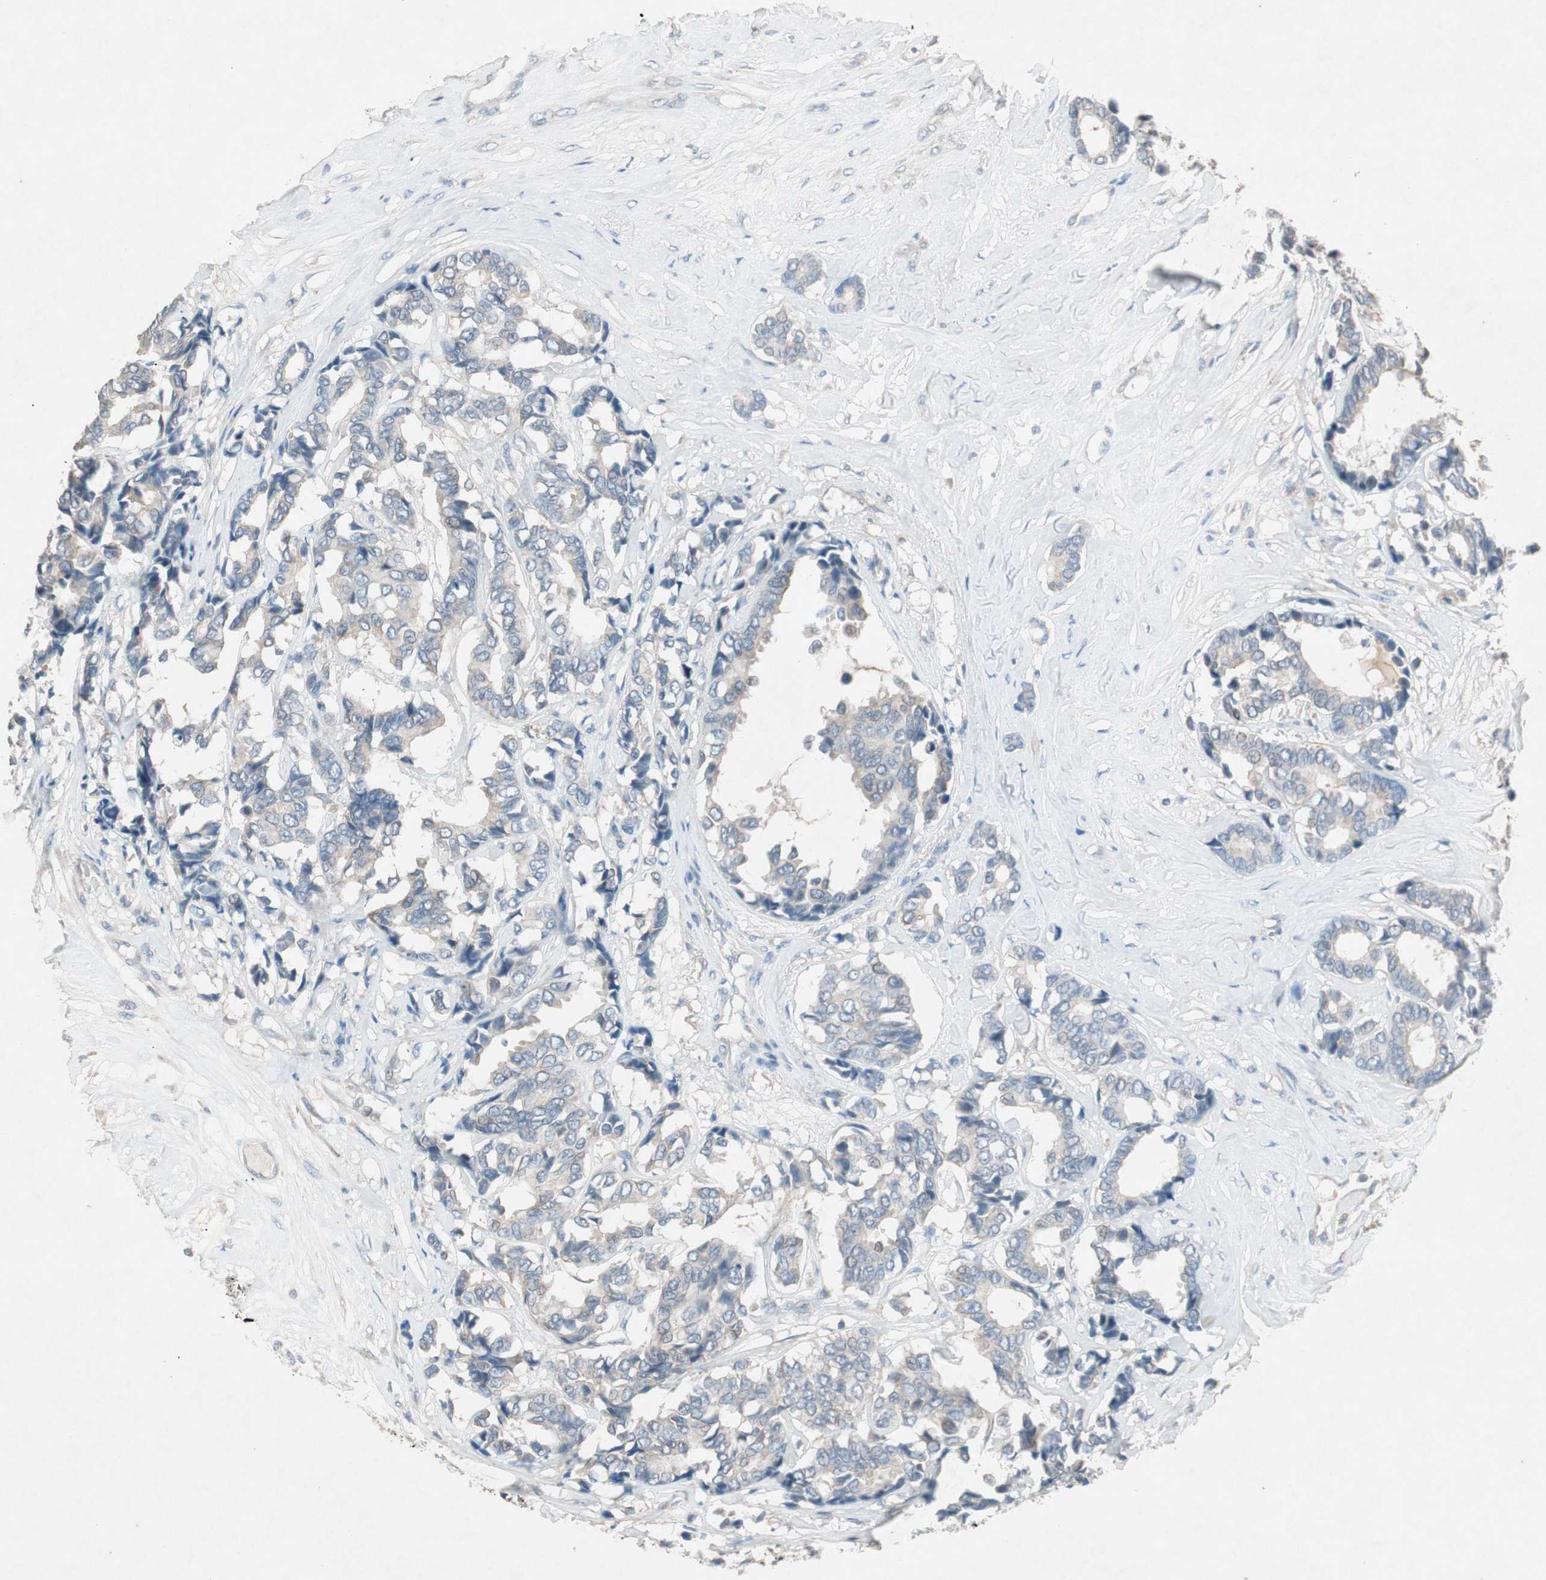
{"staining": {"intensity": "weak", "quantity": "25%-75%", "location": "cytoplasmic/membranous"}, "tissue": "breast cancer", "cell_type": "Tumor cells", "image_type": "cancer", "snomed": [{"axis": "morphology", "description": "Duct carcinoma"}, {"axis": "topography", "description": "Breast"}], "caption": "IHC (DAB (3,3'-diaminobenzidine)) staining of breast invasive ductal carcinoma demonstrates weak cytoplasmic/membranous protein positivity in approximately 25%-75% of tumor cells.", "gene": "KHK", "patient": {"sex": "female", "age": 87}}